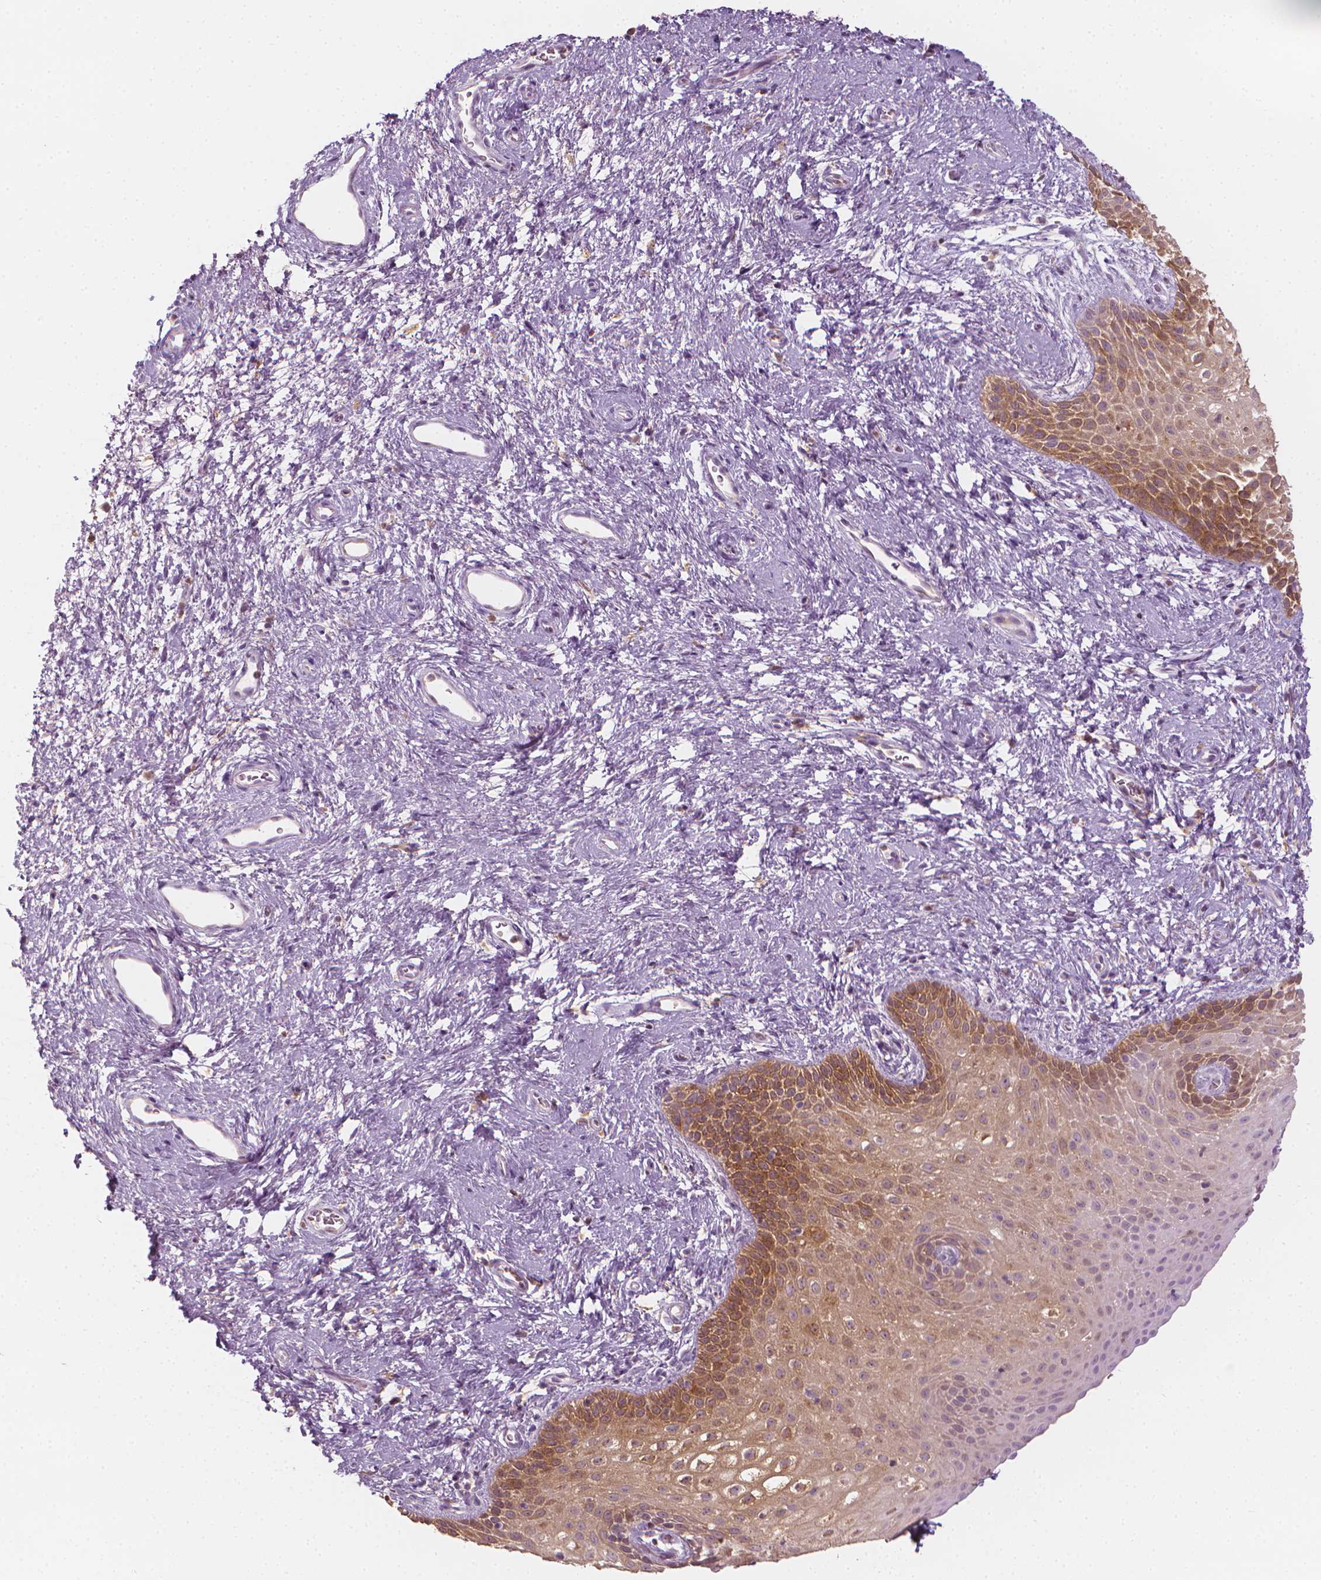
{"staining": {"intensity": "moderate", "quantity": "25%-75%", "location": "cytoplasmic/membranous"}, "tissue": "skin", "cell_type": "Epidermal cells", "image_type": "normal", "snomed": [{"axis": "morphology", "description": "Normal tissue, NOS"}, {"axis": "topography", "description": "Anal"}], "caption": "This is a photomicrograph of immunohistochemistry staining of normal skin, which shows moderate positivity in the cytoplasmic/membranous of epidermal cells.", "gene": "SHMT1", "patient": {"sex": "female", "age": 46}}